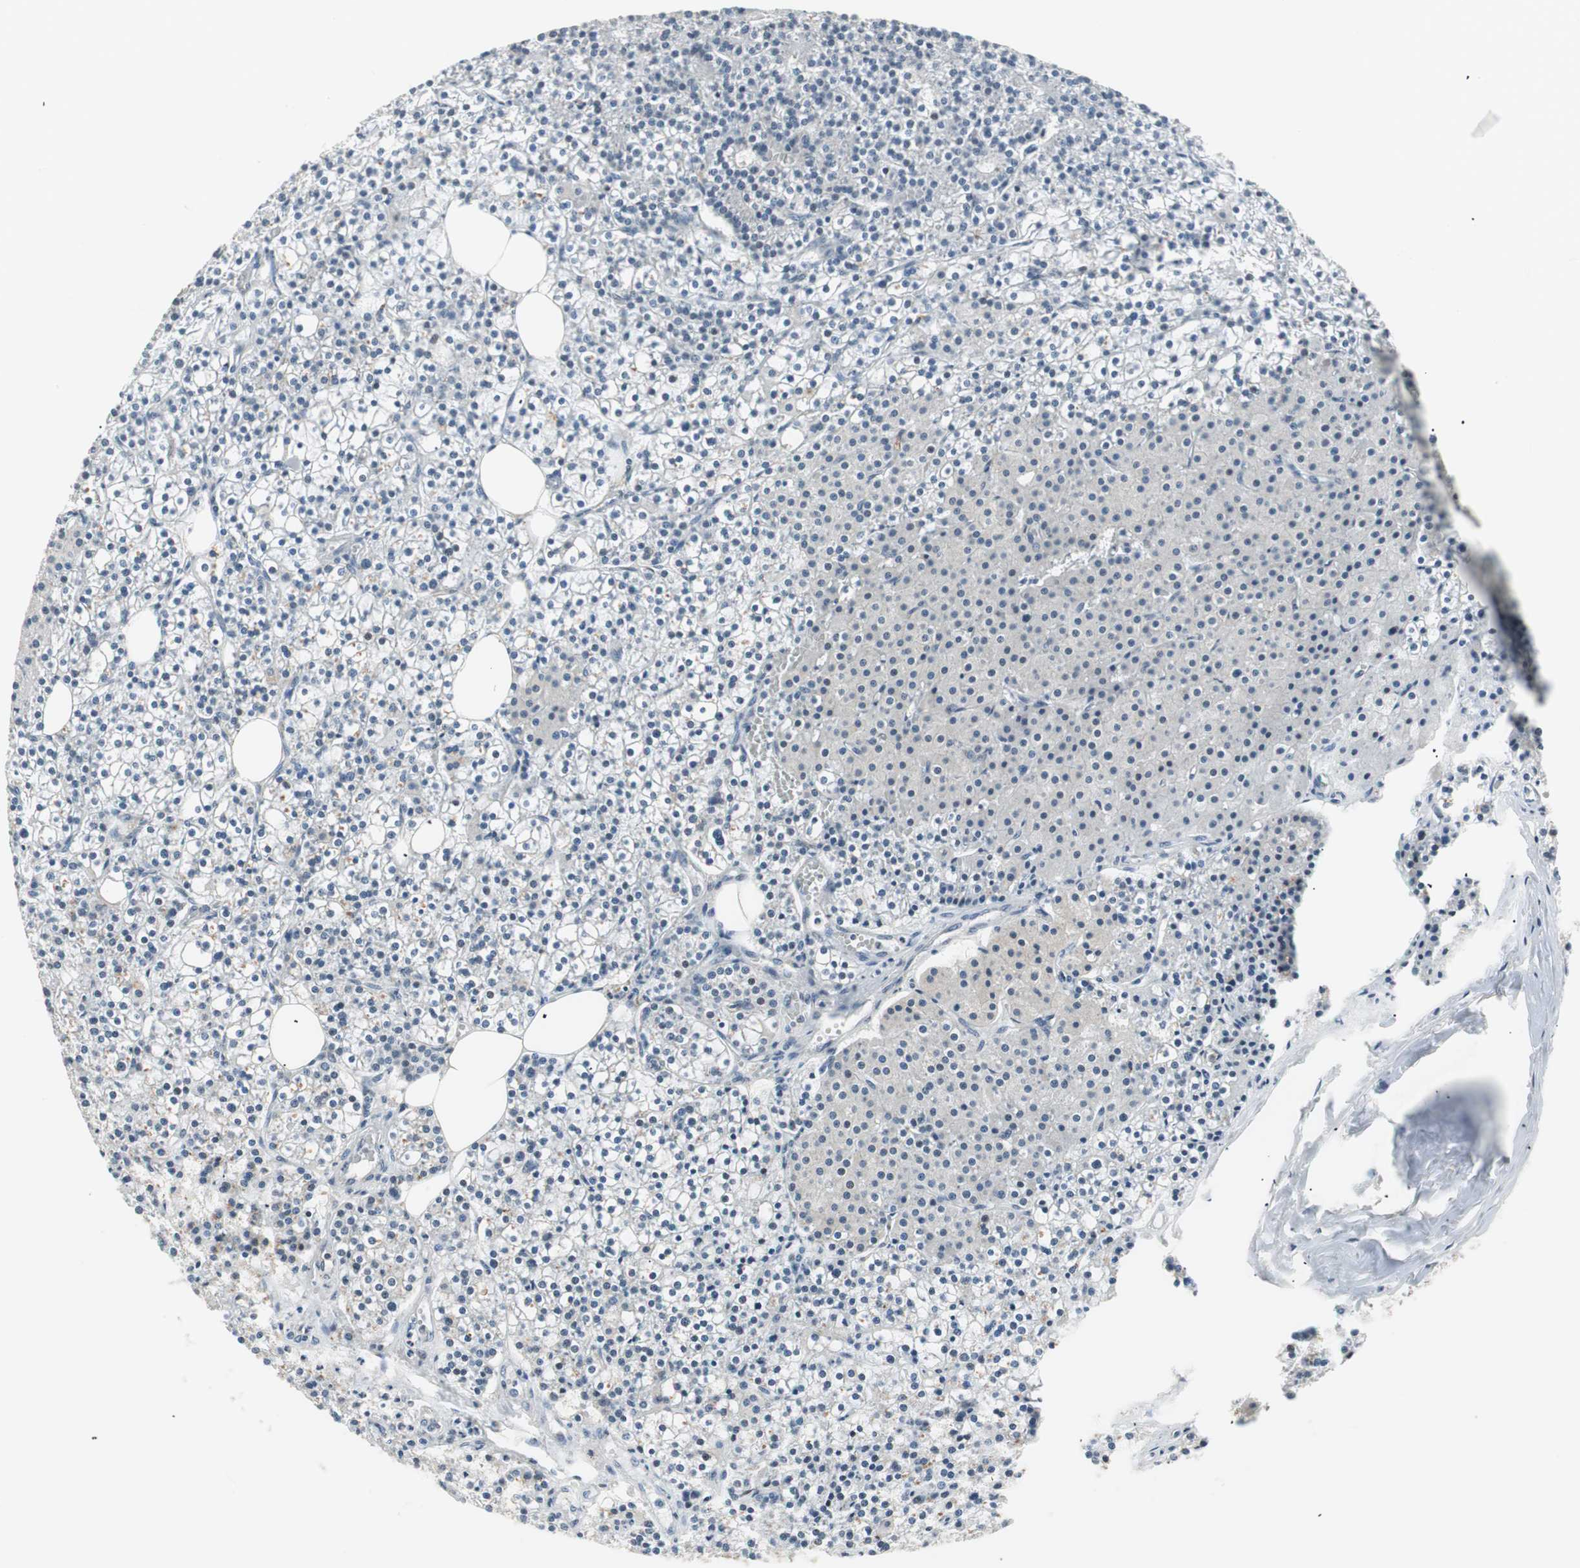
{"staining": {"intensity": "negative", "quantity": "none", "location": "none"}, "tissue": "parathyroid gland", "cell_type": "Glandular cells", "image_type": "normal", "snomed": [{"axis": "morphology", "description": "Normal tissue, NOS"}, {"axis": "topography", "description": "Parathyroid gland"}], "caption": "An immunohistochemistry image of benign parathyroid gland is shown. There is no staining in glandular cells of parathyroid gland. (Stains: DAB (3,3'-diaminobenzidine) immunohistochemistry with hematoxylin counter stain, Microscopy: brightfield microscopy at high magnification).", "gene": "POLH", "patient": {"sex": "female", "age": 63}}